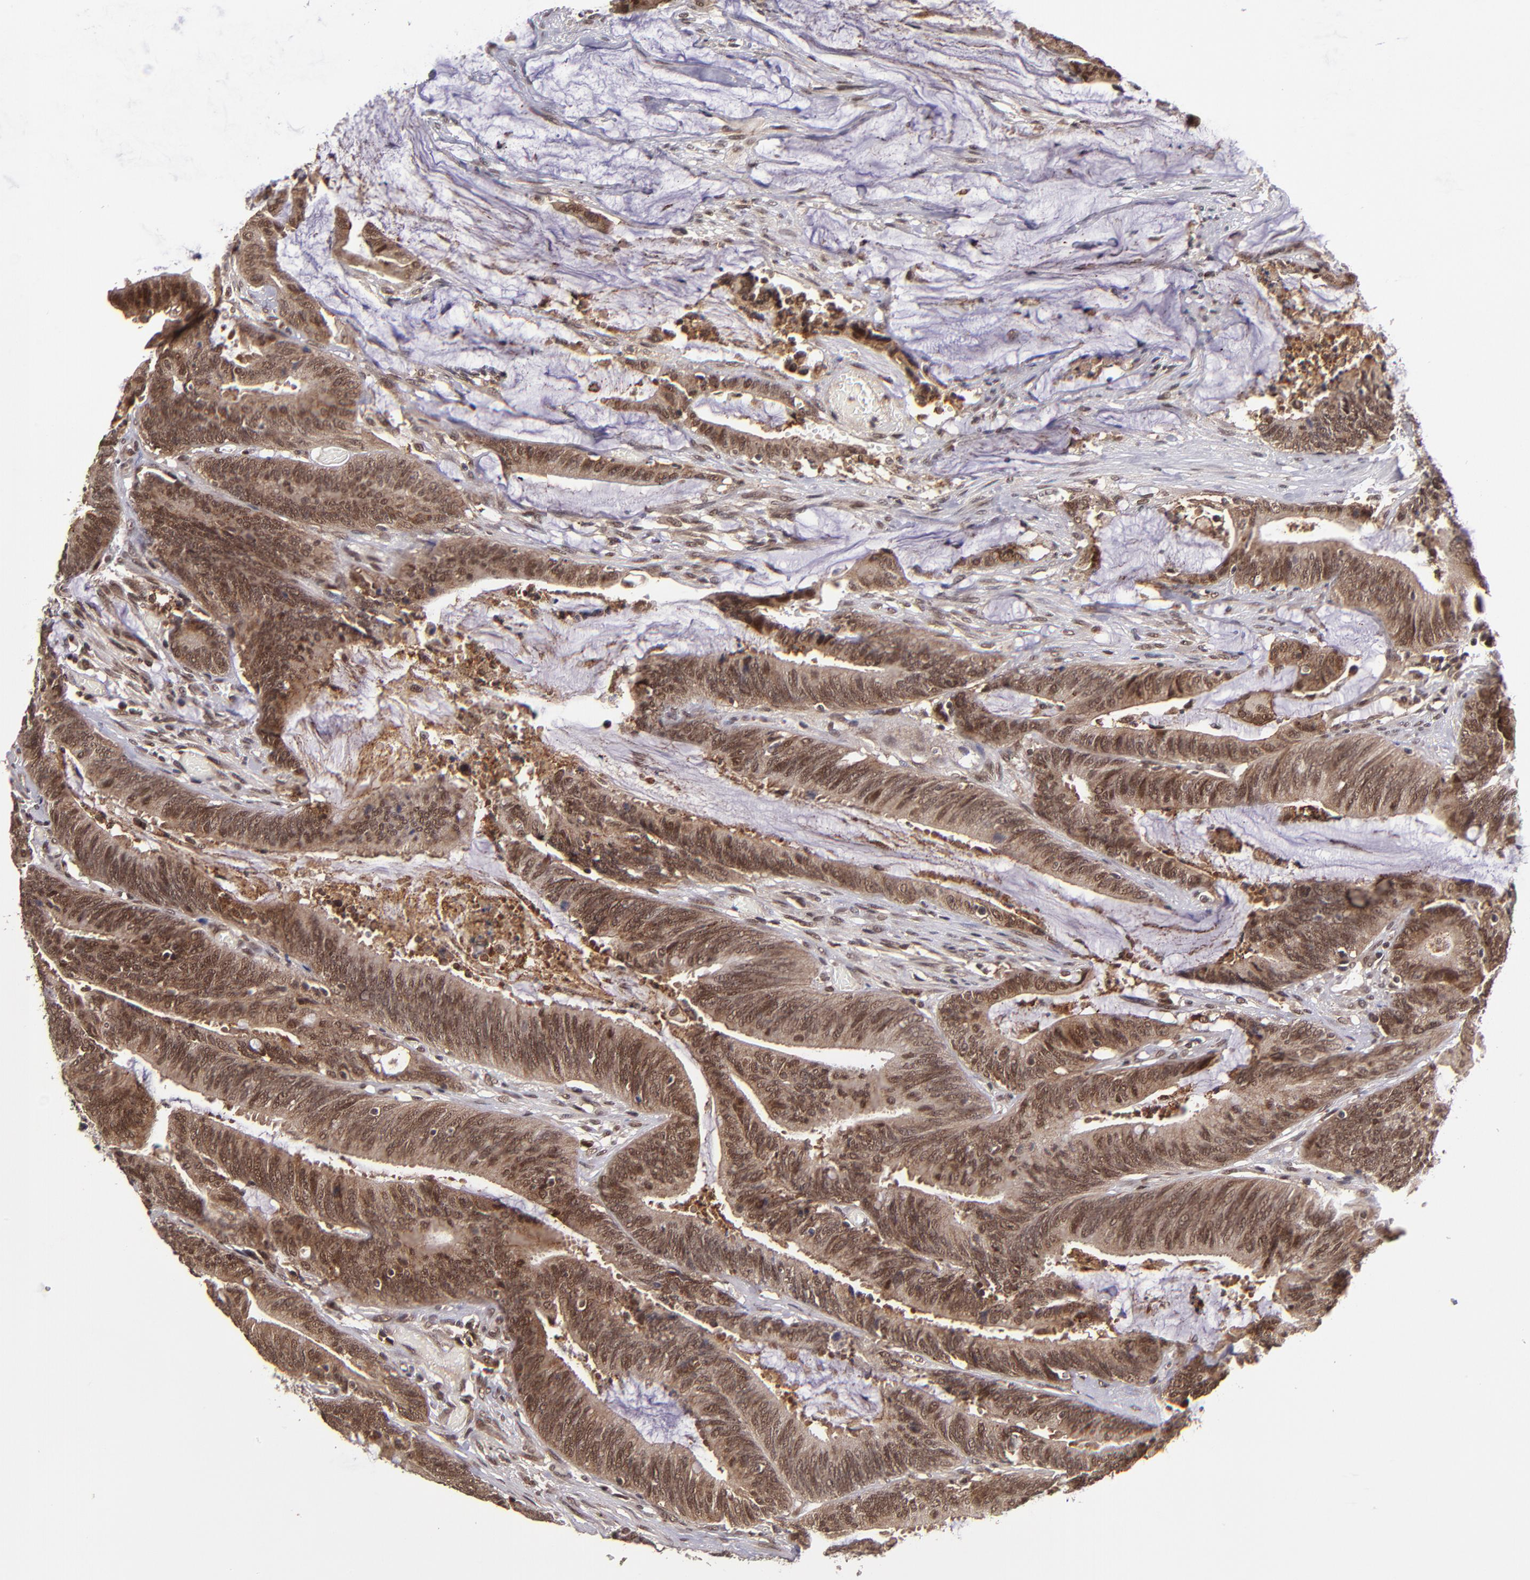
{"staining": {"intensity": "strong", "quantity": ">75%", "location": "cytoplasmic/membranous,nuclear"}, "tissue": "colorectal cancer", "cell_type": "Tumor cells", "image_type": "cancer", "snomed": [{"axis": "morphology", "description": "Adenocarcinoma, NOS"}, {"axis": "topography", "description": "Rectum"}], "caption": "This is a histology image of IHC staining of adenocarcinoma (colorectal), which shows strong positivity in the cytoplasmic/membranous and nuclear of tumor cells.", "gene": "EP300", "patient": {"sex": "female", "age": 66}}